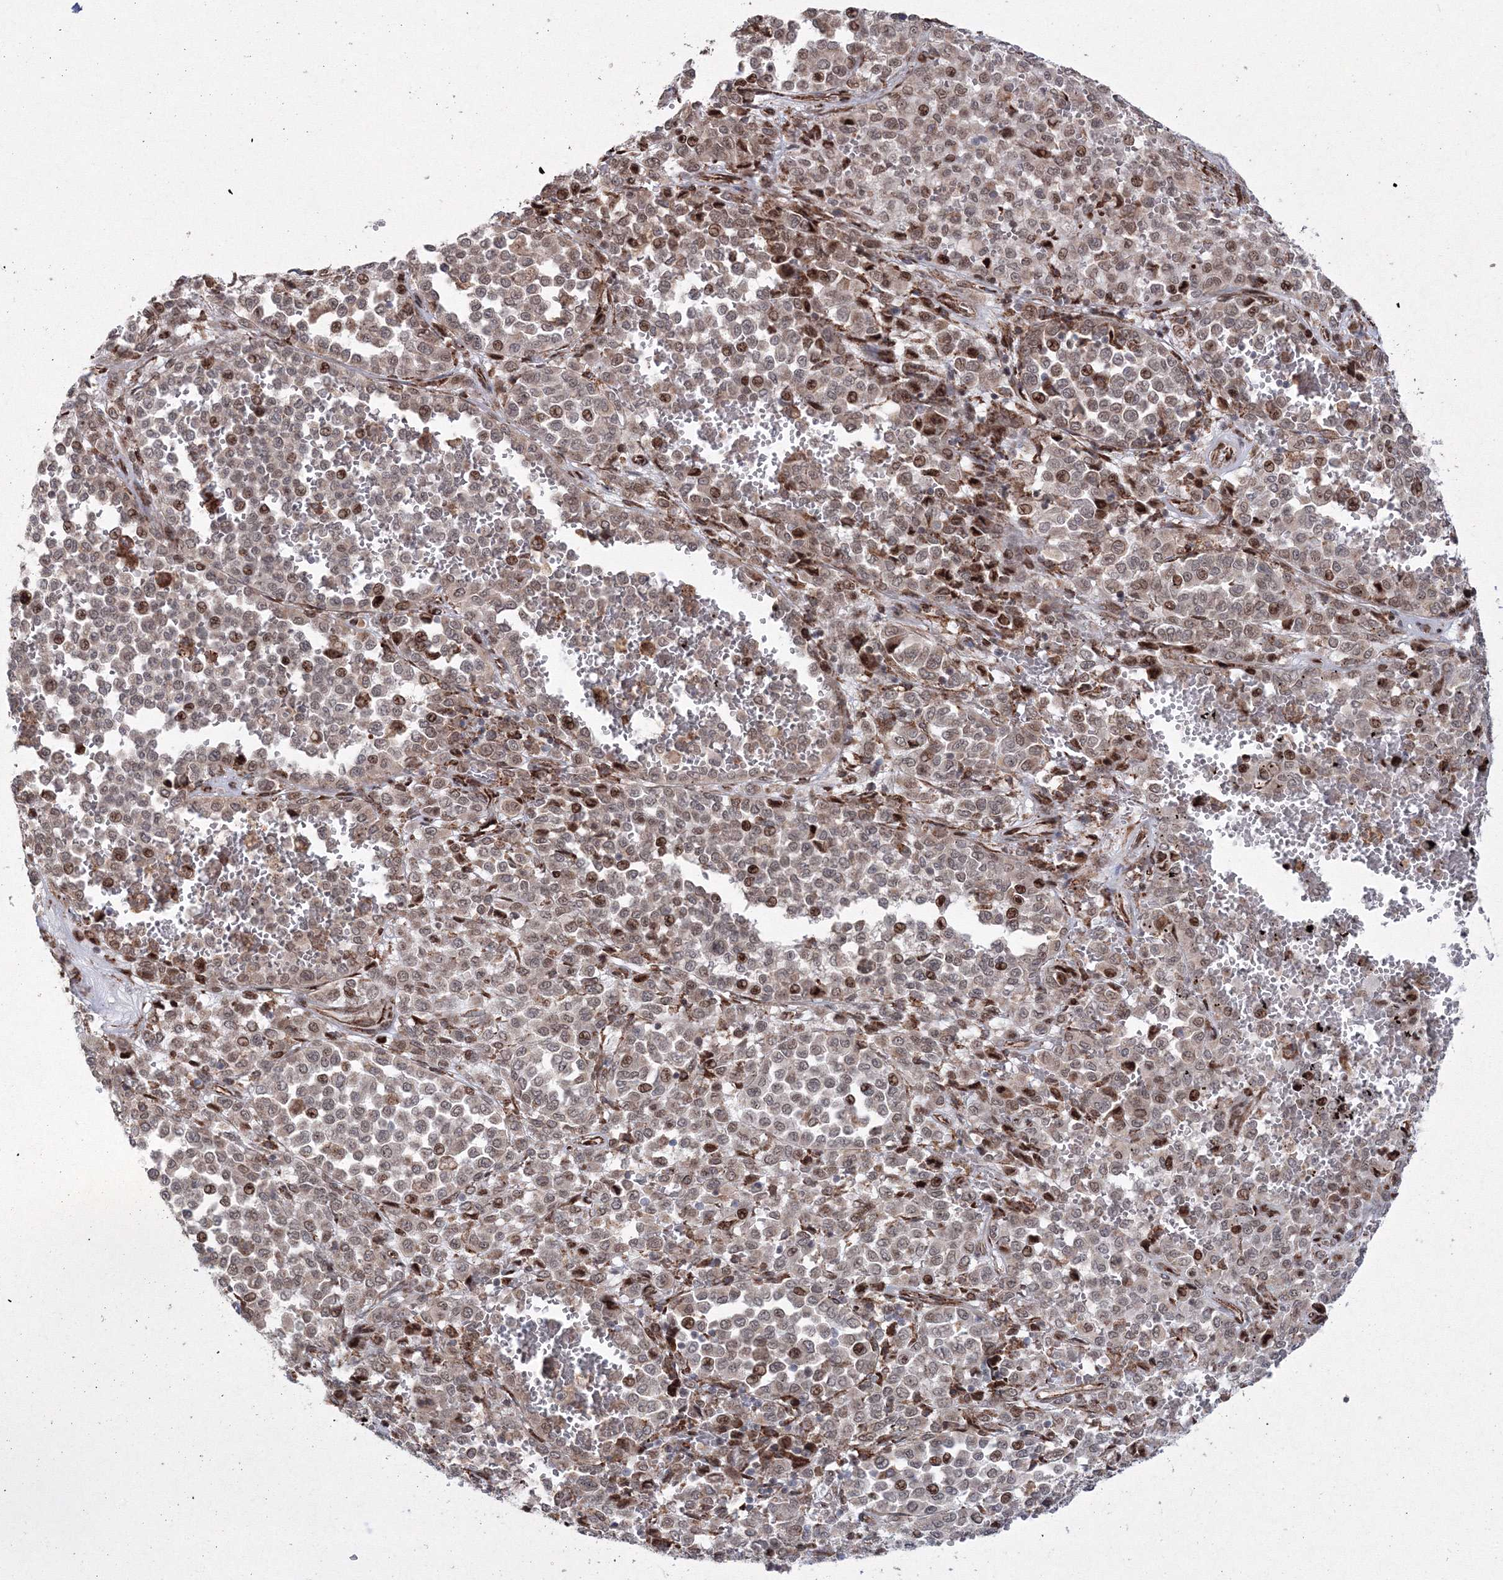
{"staining": {"intensity": "moderate", "quantity": ">75%", "location": "cytoplasmic/membranous,nuclear"}, "tissue": "melanoma", "cell_type": "Tumor cells", "image_type": "cancer", "snomed": [{"axis": "morphology", "description": "Malignant melanoma, Metastatic site"}, {"axis": "topography", "description": "Pancreas"}], "caption": "A micrograph of melanoma stained for a protein shows moderate cytoplasmic/membranous and nuclear brown staining in tumor cells.", "gene": "EFCAB12", "patient": {"sex": "female", "age": 30}}